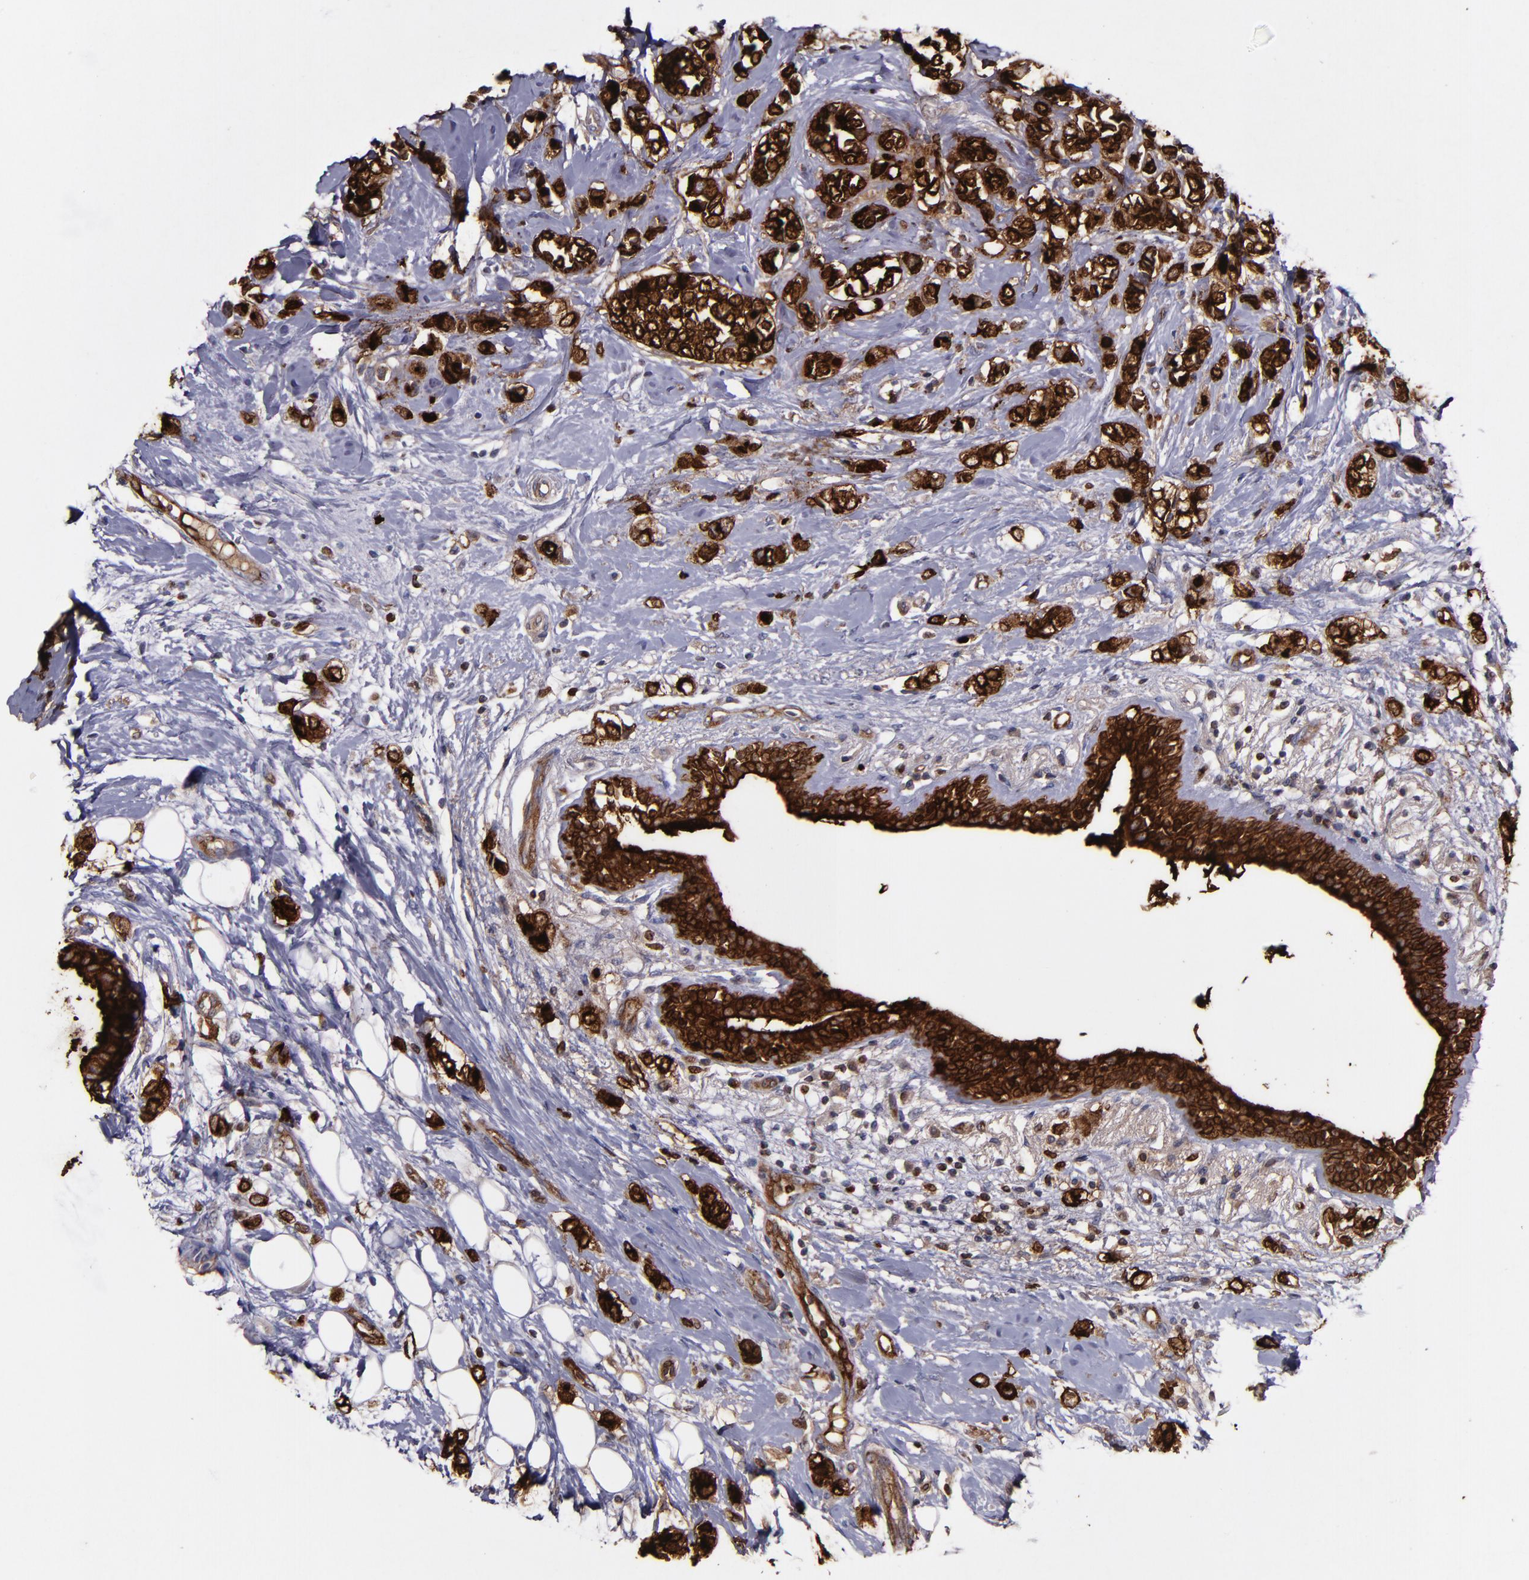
{"staining": {"intensity": "strong", "quantity": ">75%", "location": "cytoplasmic/membranous,nuclear"}, "tissue": "breast cancer", "cell_type": "Tumor cells", "image_type": "cancer", "snomed": [{"axis": "morphology", "description": "Normal tissue, NOS"}, {"axis": "morphology", "description": "Lobular carcinoma"}, {"axis": "topography", "description": "Breast"}], "caption": "This is an image of immunohistochemistry staining of breast cancer, which shows strong staining in the cytoplasmic/membranous and nuclear of tumor cells.", "gene": "MFGE8", "patient": {"sex": "female", "age": 47}}